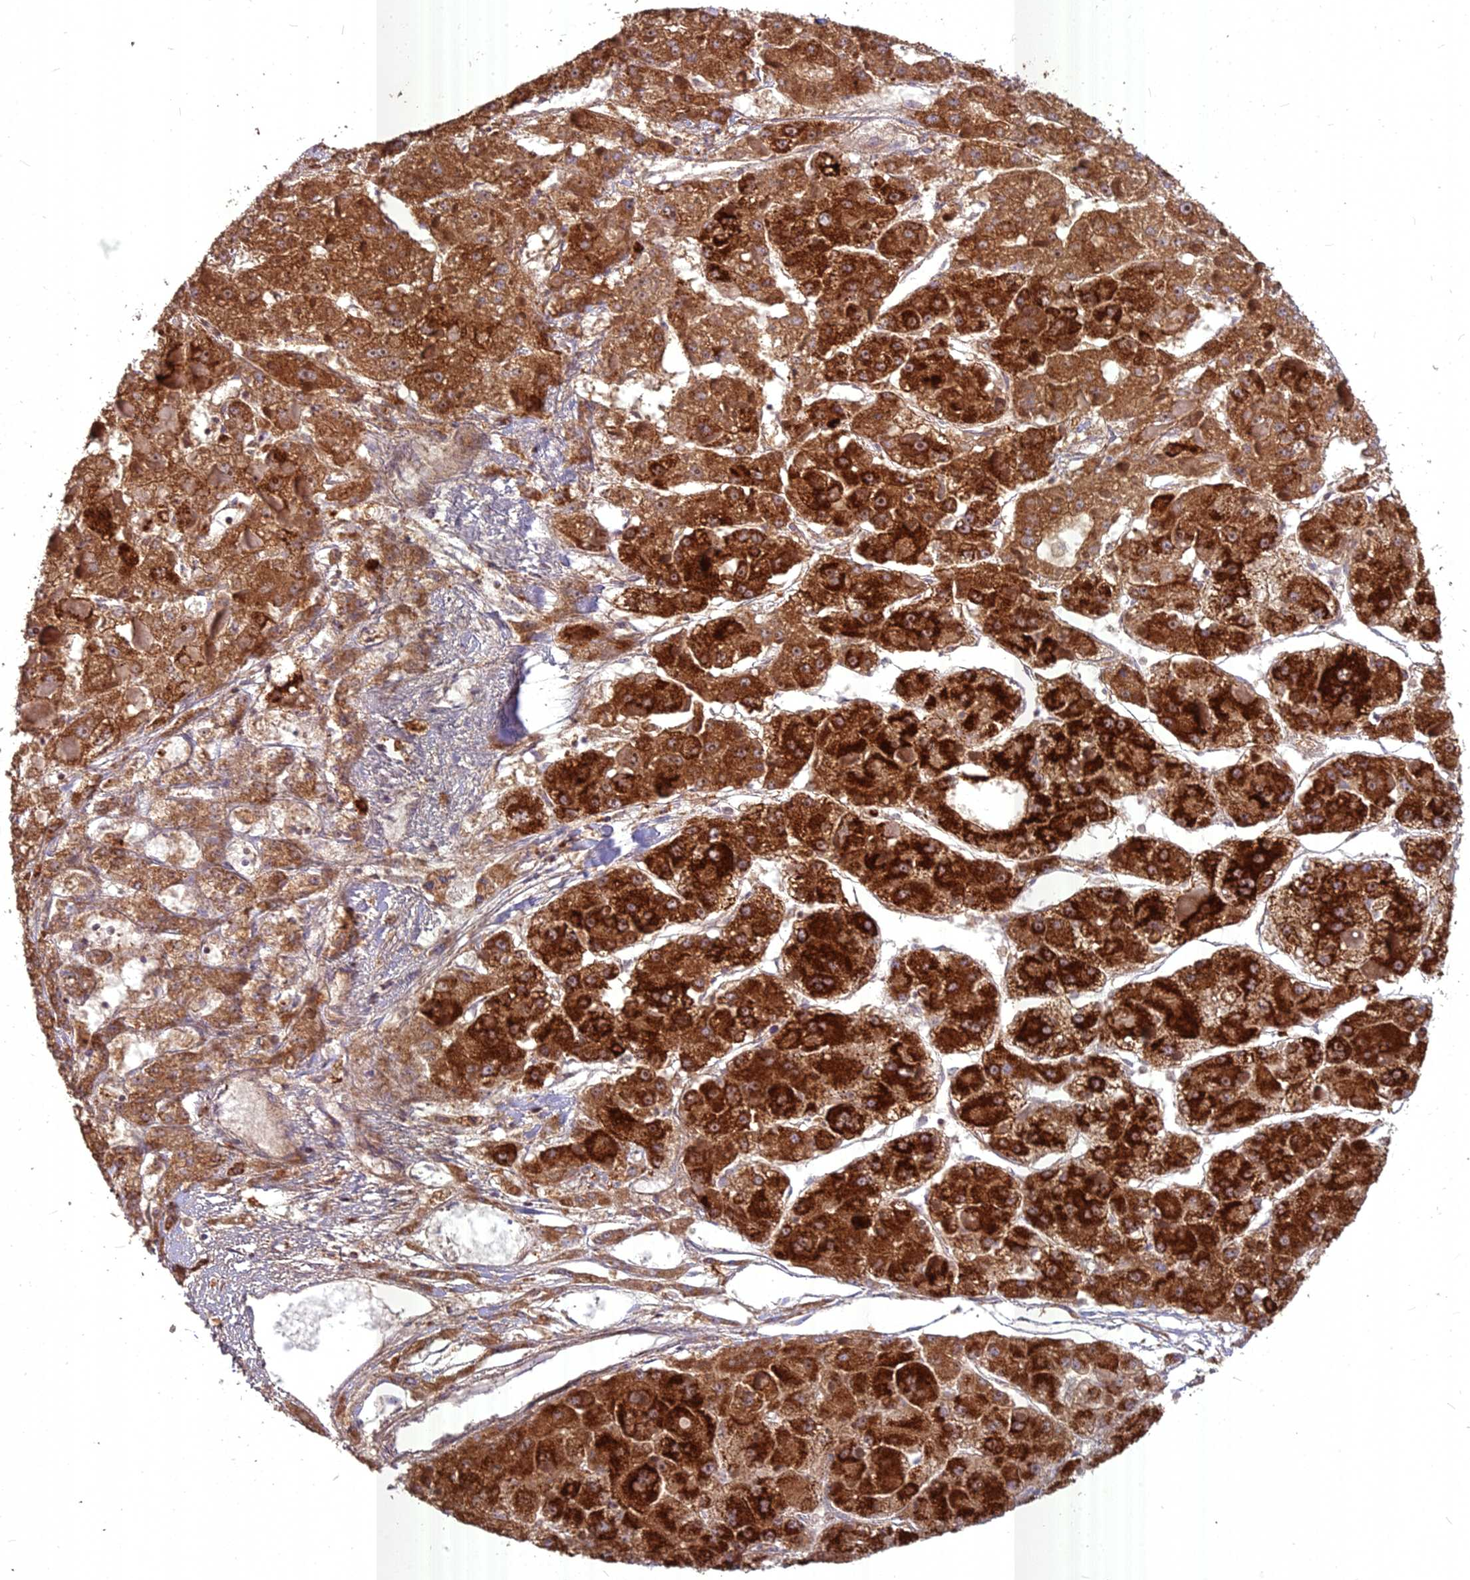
{"staining": {"intensity": "strong", "quantity": ">75%", "location": "cytoplasmic/membranous"}, "tissue": "liver cancer", "cell_type": "Tumor cells", "image_type": "cancer", "snomed": [{"axis": "morphology", "description": "Carcinoma, Hepatocellular, NOS"}, {"axis": "topography", "description": "Liver"}], "caption": "Hepatocellular carcinoma (liver) stained for a protein (brown) displays strong cytoplasmic/membranous positive positivity in approximately >75% of tumor cells.", "gene": "COX11", "patient": {"sex": "female", "age": 73}}